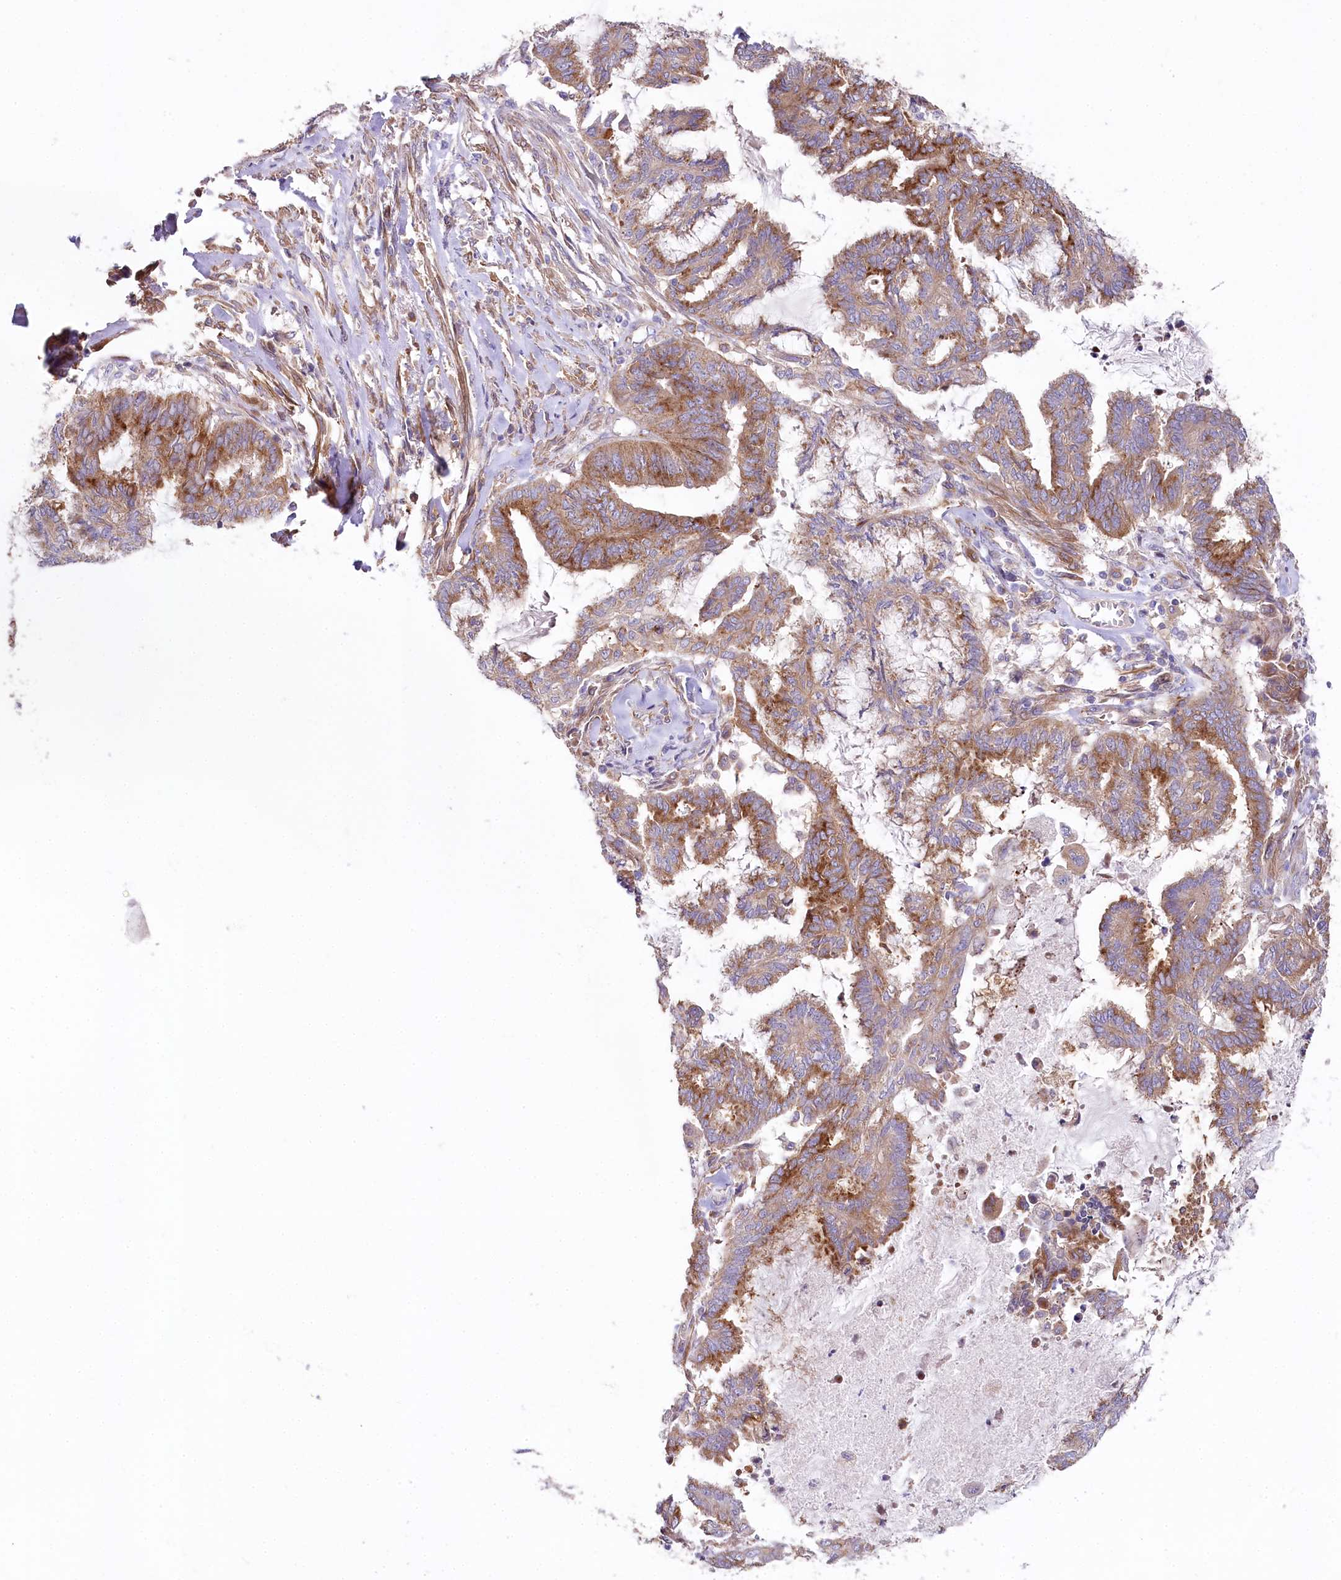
{"staining": {"intensity": "moderate", "quantity": ">75%", "location": "cytoplasmic/membranous"}, "tissue": "endometrial cancer", "cell_type": "Tumor cells", "image_type": "cancer", "snomed": [{"axis": "morphology", "description": "Adenocarcinoma, NOS"}, {"axis": "topography", "description": "Endometrium"}], "caption": "An image of human endometrial cancer (adenocarcinoma) stained for a protein exhibits moderate cytoplasmic/membranous brown staining in tumor cells. The staining was performed using DAB, with brown indicating positive protein expression. Nuclei are stained blue with hematoxylin.", "gene": "STX6", "patient": {"sex": "female", "age": 86}}